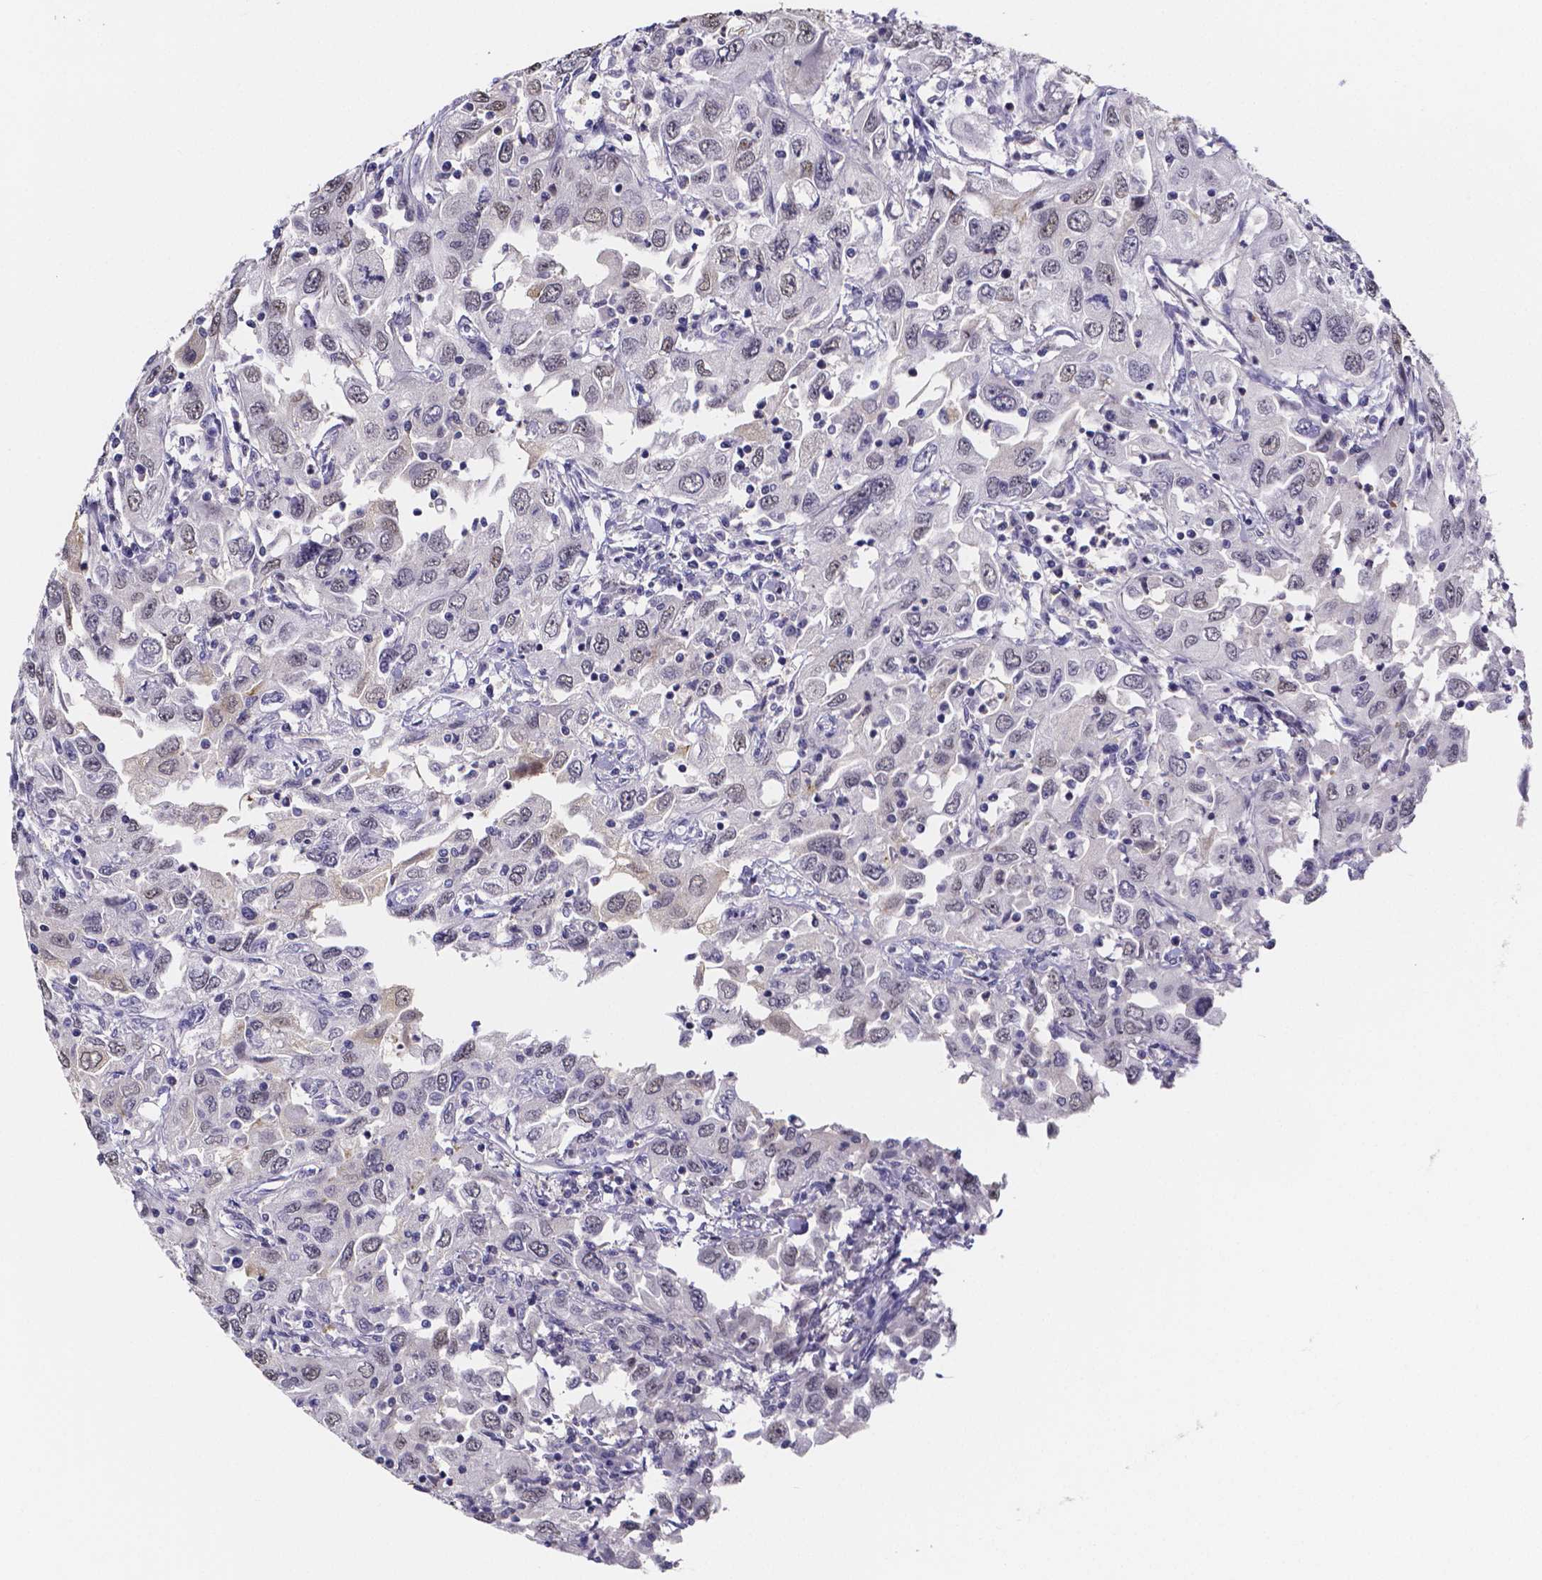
{"staining": {"intensity": "negative", "quantity": "none", "location": "none"}, "tissue": "urothelial cancer", "cell_type": "Tumor cells", "image_type": "cancer", "snomed": [{"axis": "morphology", "description": "Urothelial carcinoma, High grade"}, {"axis": "topography", "description": "Urinary bladder"}], "caption": "There is no significant expression in tumor cells of urothelial carcinoma (high-grade).", "gene": "IZUMO1", "patient": {"sex": "male", "age": 76}}